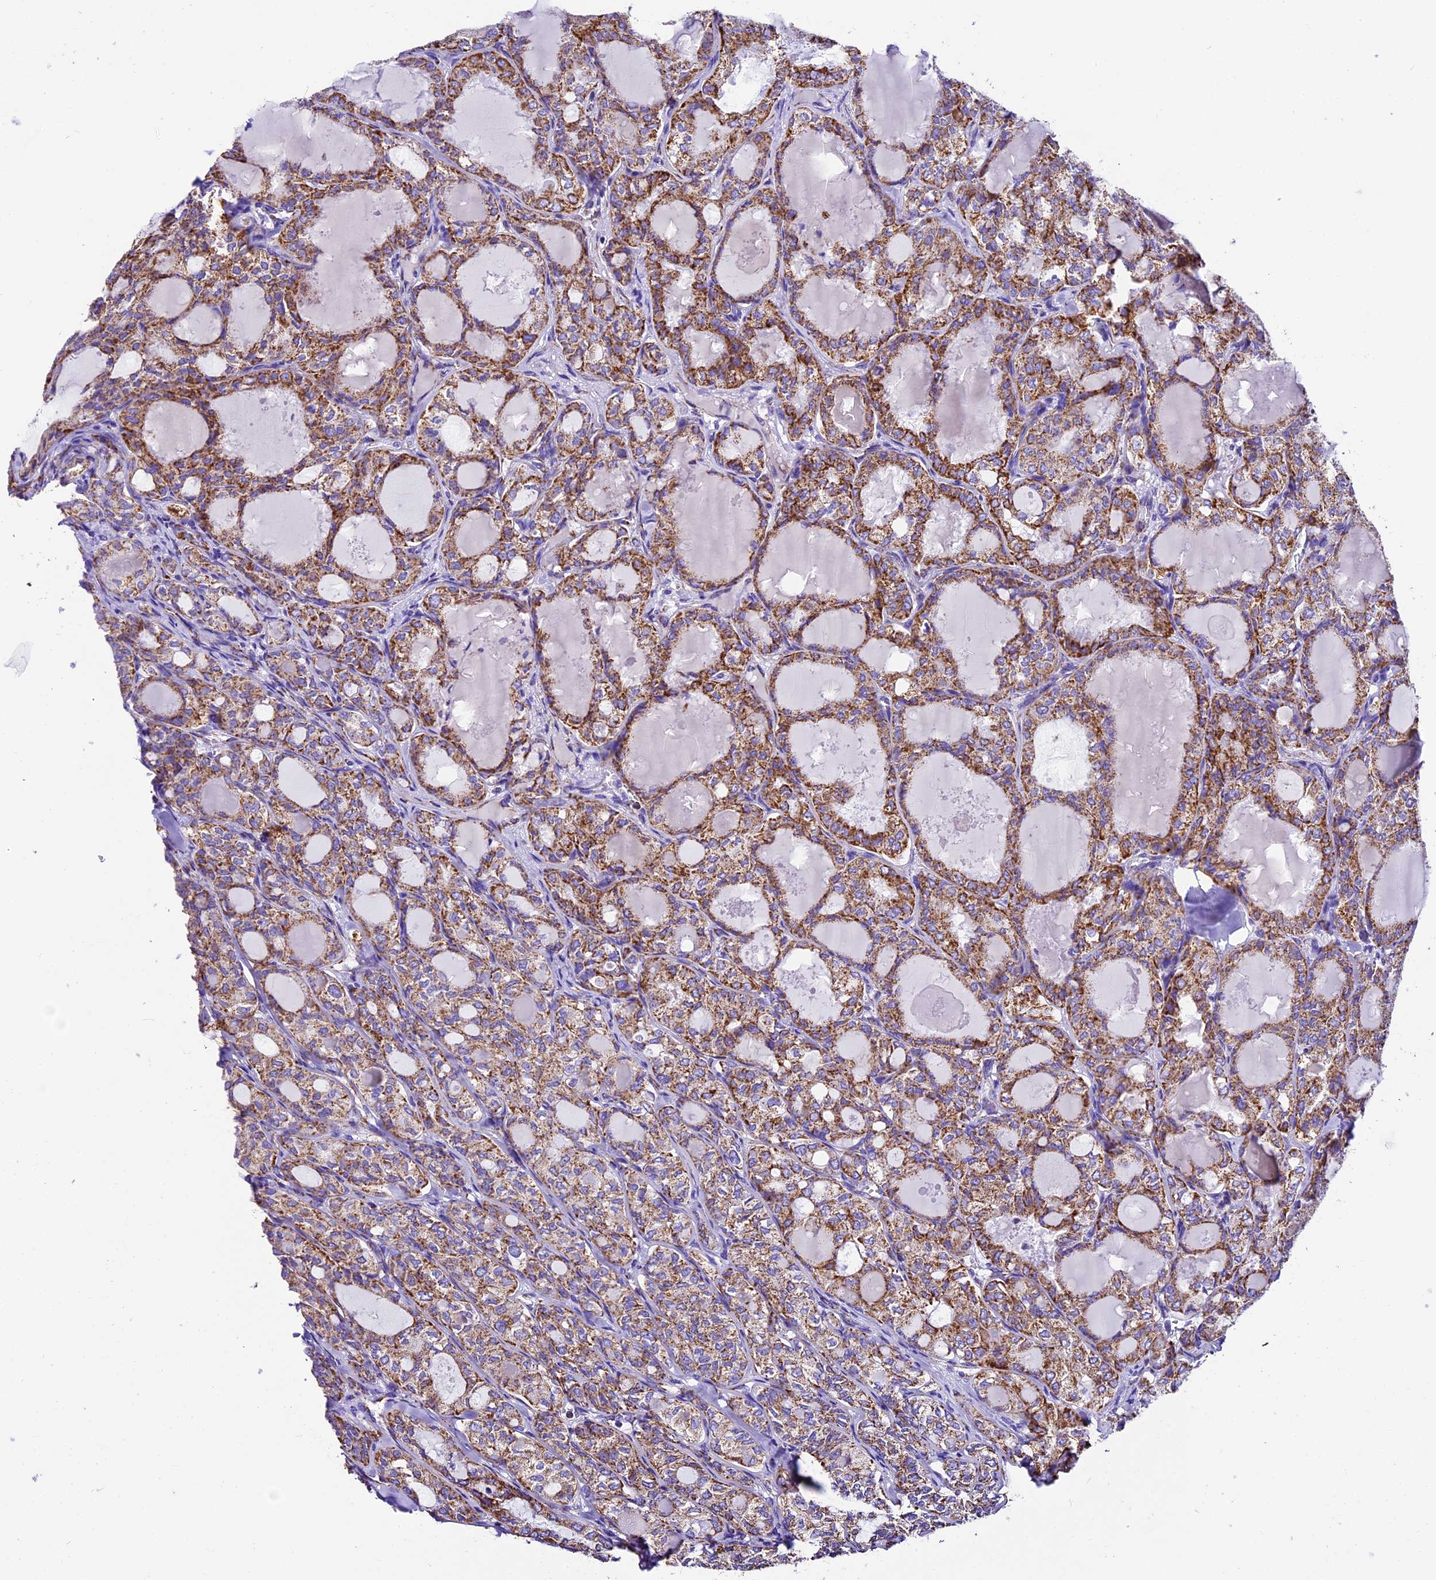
{"staining": {"intensity": "moderate", "quantity": ">75%", "location": "cytoplasmic/membranous"}, "tissue": "thyroid cancer", "cell_type": "Tumor cells", "image_type": "cancer", "snomed": [{"axis": "morphology", "description": "Follicular adenoma carcinoma, NOS"}, {"axis": "topography", "description": "Thyroid gland"}], "caption": "Immunohistochemistry (DAB) staining of human thyroid cancer shows moderate cytoplasmic/membranous protein positivity in approximately >75% of tumor cells.", "gene": "DCAF5", "patient": {"sex": "male", "age": 75}}